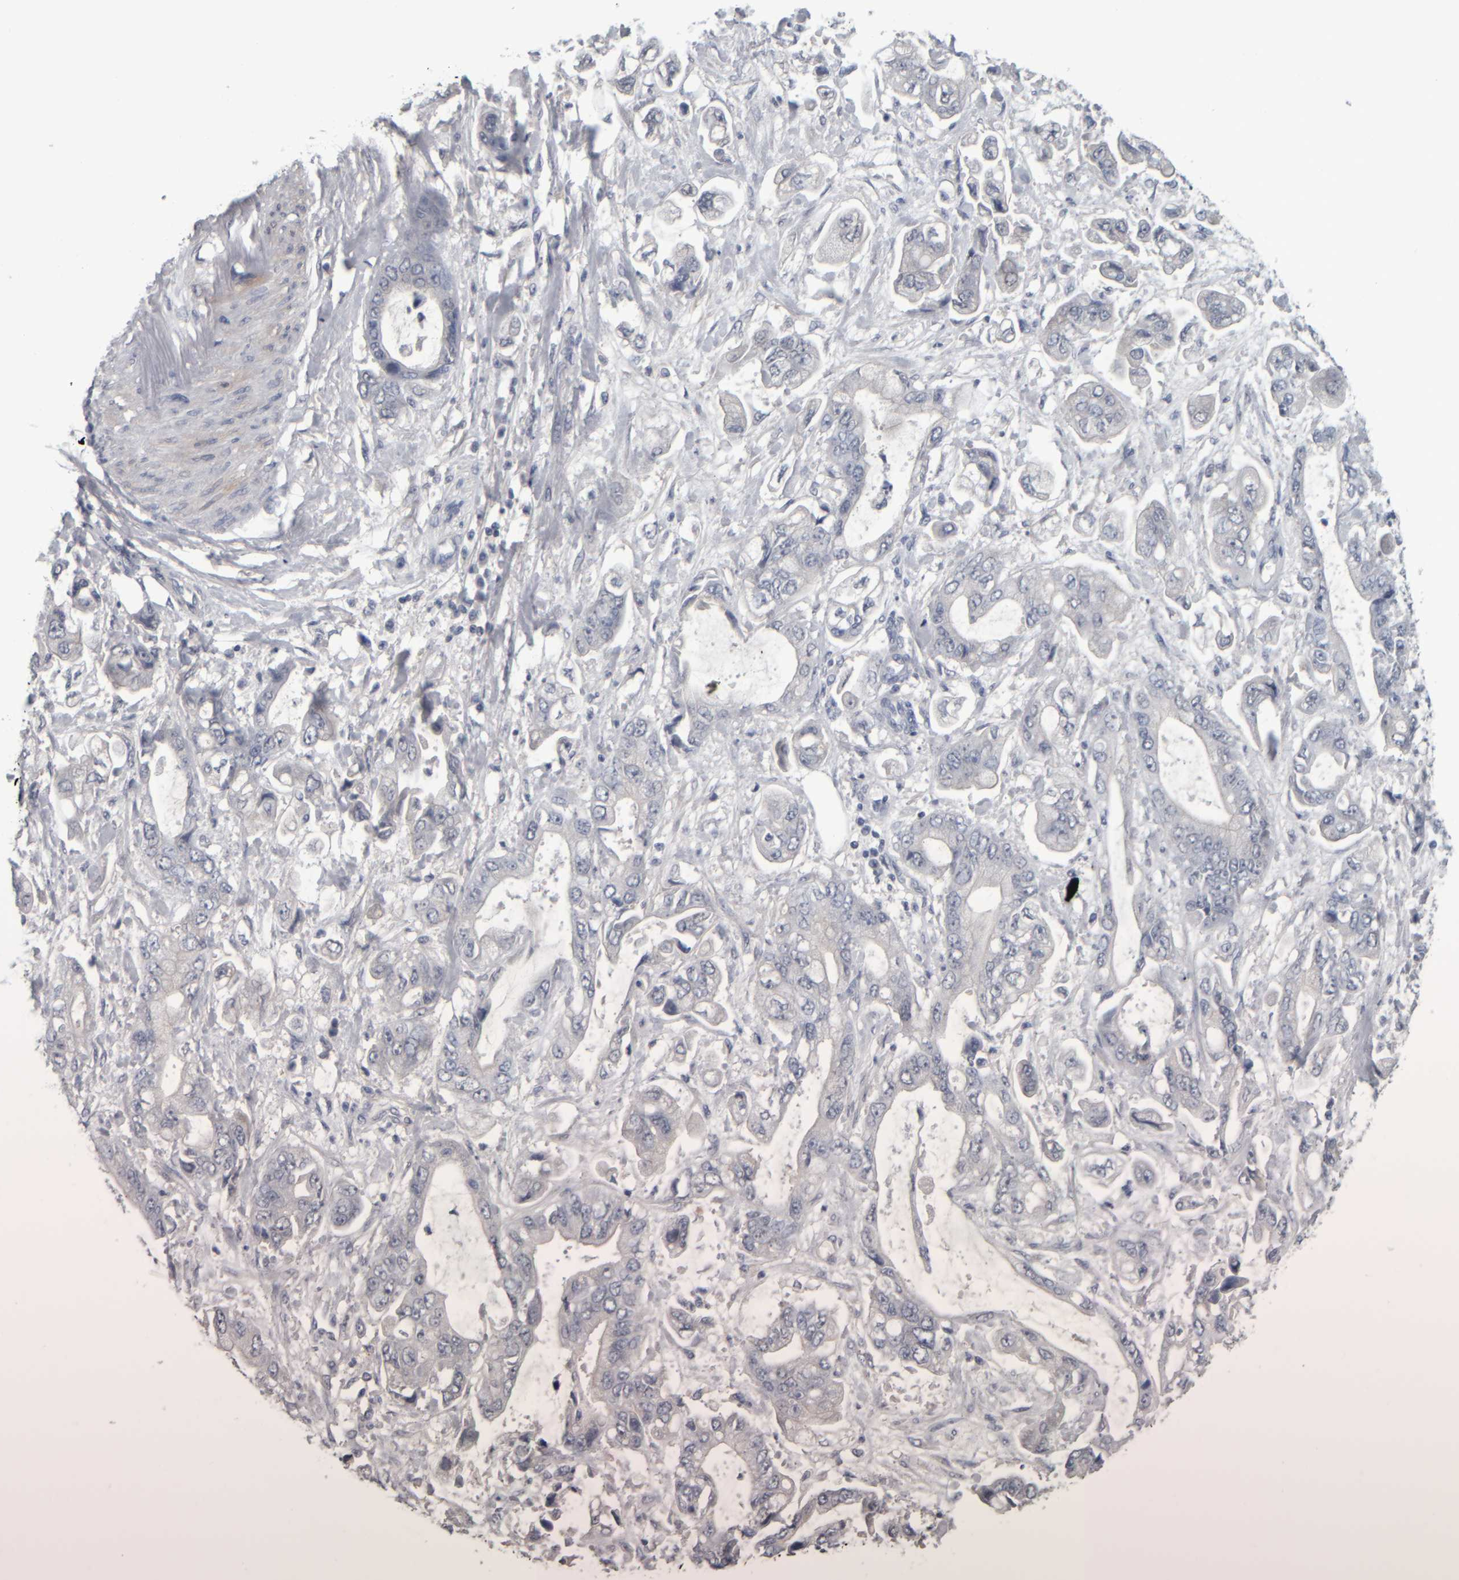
{"staining": {"intensity": "negative", "quantity": "none", "location": "none"}, "tissue": "stomach cancer", "cell_type": "Tumor cells", "image_type": "cancer", "snomed": [{"axis": "morphology", "description": "Normal tissue, NOS"}, {"axis": "morphology", "description": "Adenocarcinoma, NOS"}, {"axis": "topography", "description": "Stomach"}], "caption": "Tumor cells are negative for protein expression in human stomach cancer (adenocarcinoma).", "gene": "CAVIN4", "patient": {"sex": "male", "age": 62}}